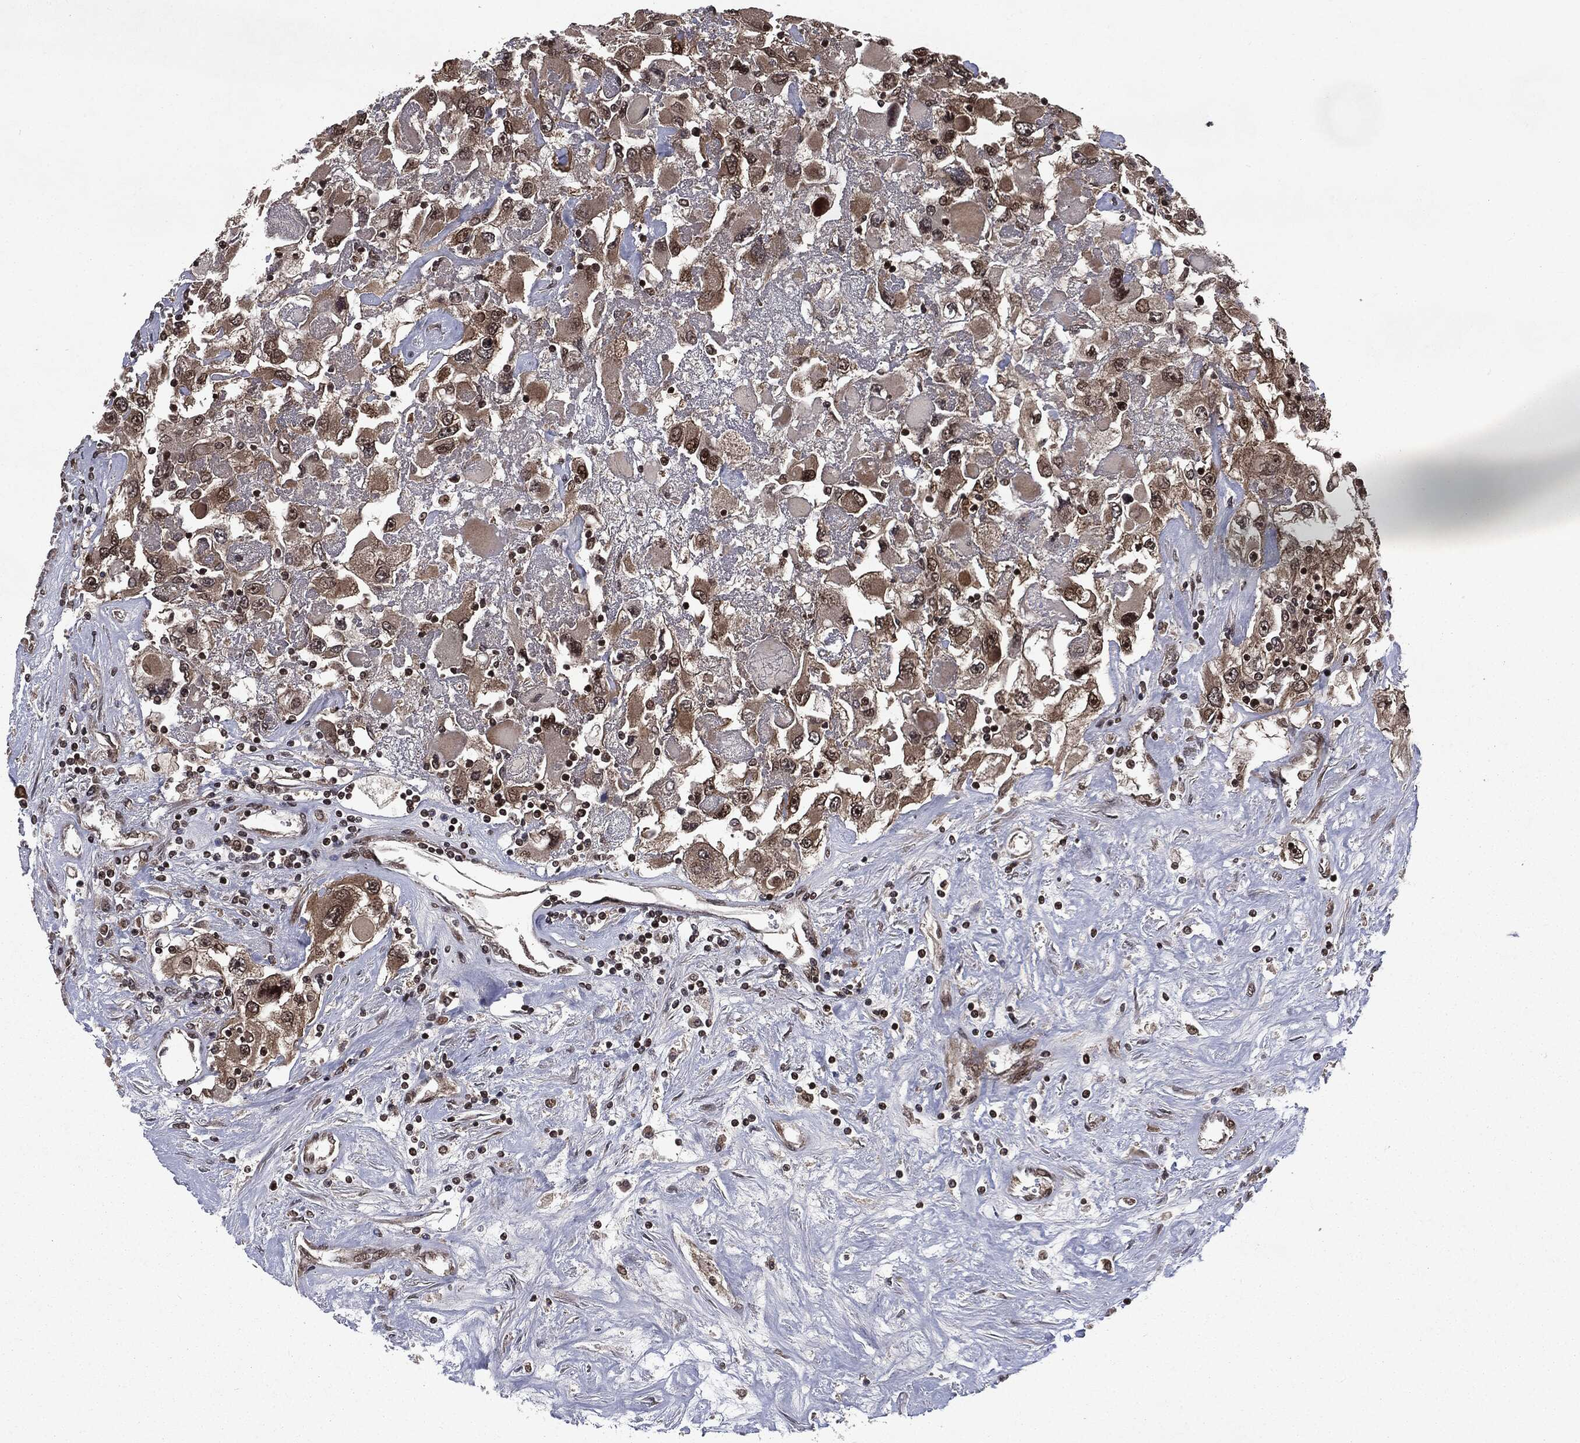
{"staining": {"intensity": "moderate", "quantity": "25%-75%", "location": "cytoplasmic/membranous,nuclear"}, "tissue": "renal cancer", "cell_type": "Tumor cells", "image_type": "cancer", "snomed": [{"axis": "morphology", "description": "Adenocarcinoma, NOS"}, {"axis": "topography", "description": "Kidney"}], "caption": "Tumor cells show moderate cytoplasmic/membranous and nuclear positivity in approximately 25%-75% of cells in renal adenocarcinoma.", "gene": "STAU2", "patient": {"sex": "female", "age": 52}}